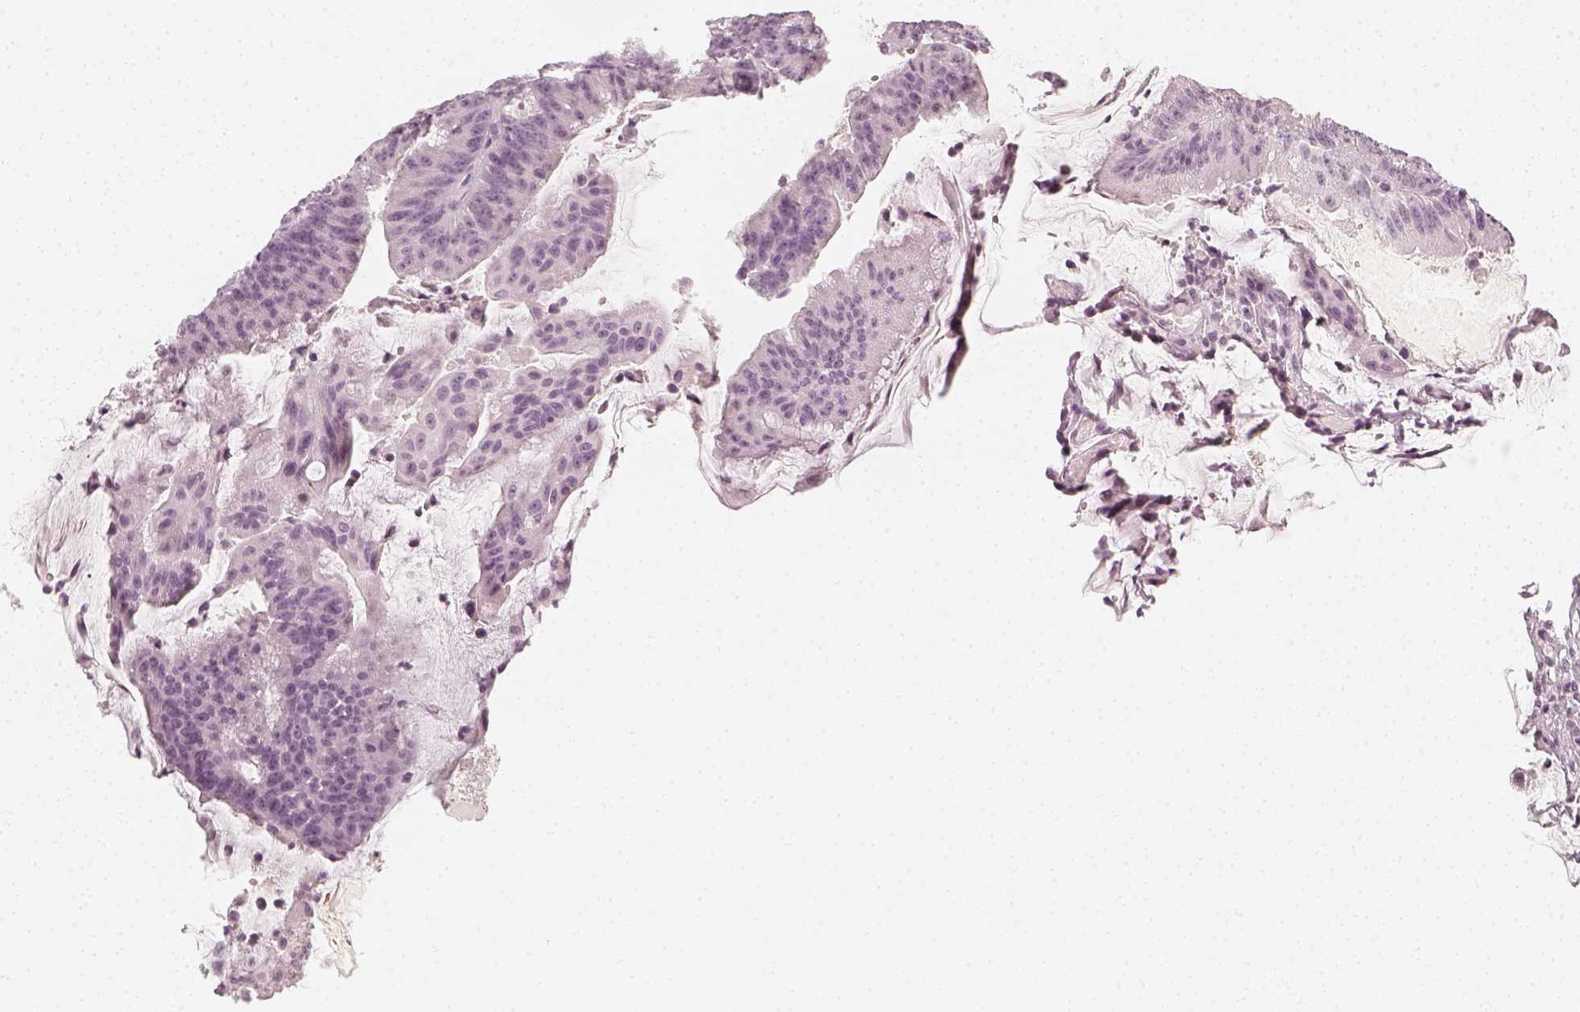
{"staining": {"intensity": "negative", "quantity": "none", "location": "none"}, "tissue": "colorectal cancer", "cell_type": "Tumor cells", "image_type": "cancer", "snomed": [{"axis": "morphology", "description": "Adenocarcinoma, NOS"}, {"axis": "topography", "description": "Colon"}], "caption": "An image of colorectal adenocarcinoma stained for a protein displays no brown staining in tumor cells.", "gene": "KRTAP2-1", "patient": {"sex": "female", "age": 78}}